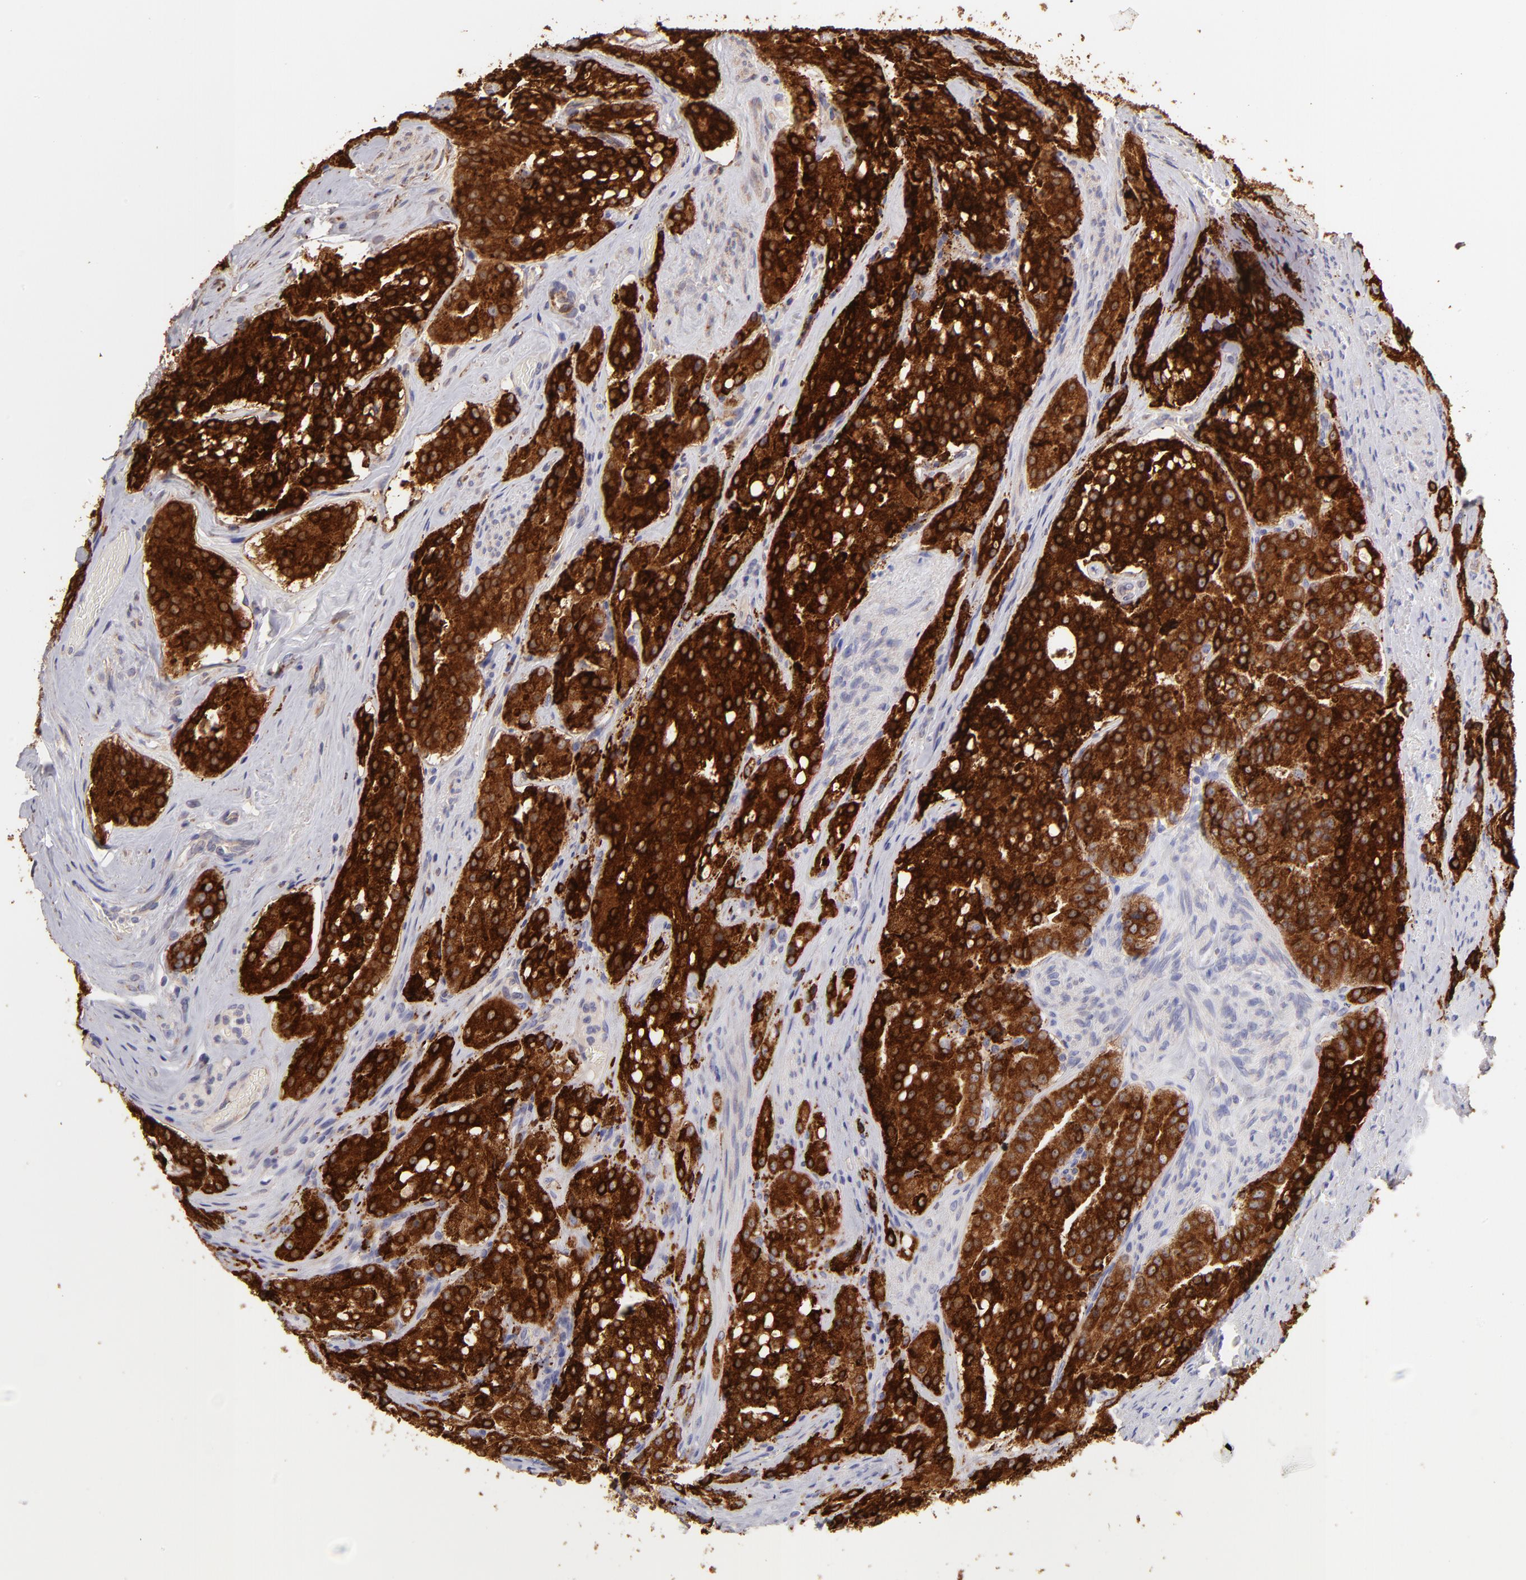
{"staining": {"intensity": "strong", "quantity": ">75%", "location": "cytoplasmic/membranous"}, "tissue": "prostate cancer", "cell_type": "Tumor cells", "image_type": "cancer", "snomed": [{"axis": "morphology", "description": "Adenocarcinoma, Medium grade"}, {"axis": "topography", "description": "Prostate"}], "caption": "Human prostate adenocarcinoma (medium-grade) stained for a protein (brown) demonstrates strong cytoplasmic/membranous positive expression in about >75% of tumor cells.", "gene": "ENTPD5", "patient": {"sex": "male", "age": 72}}